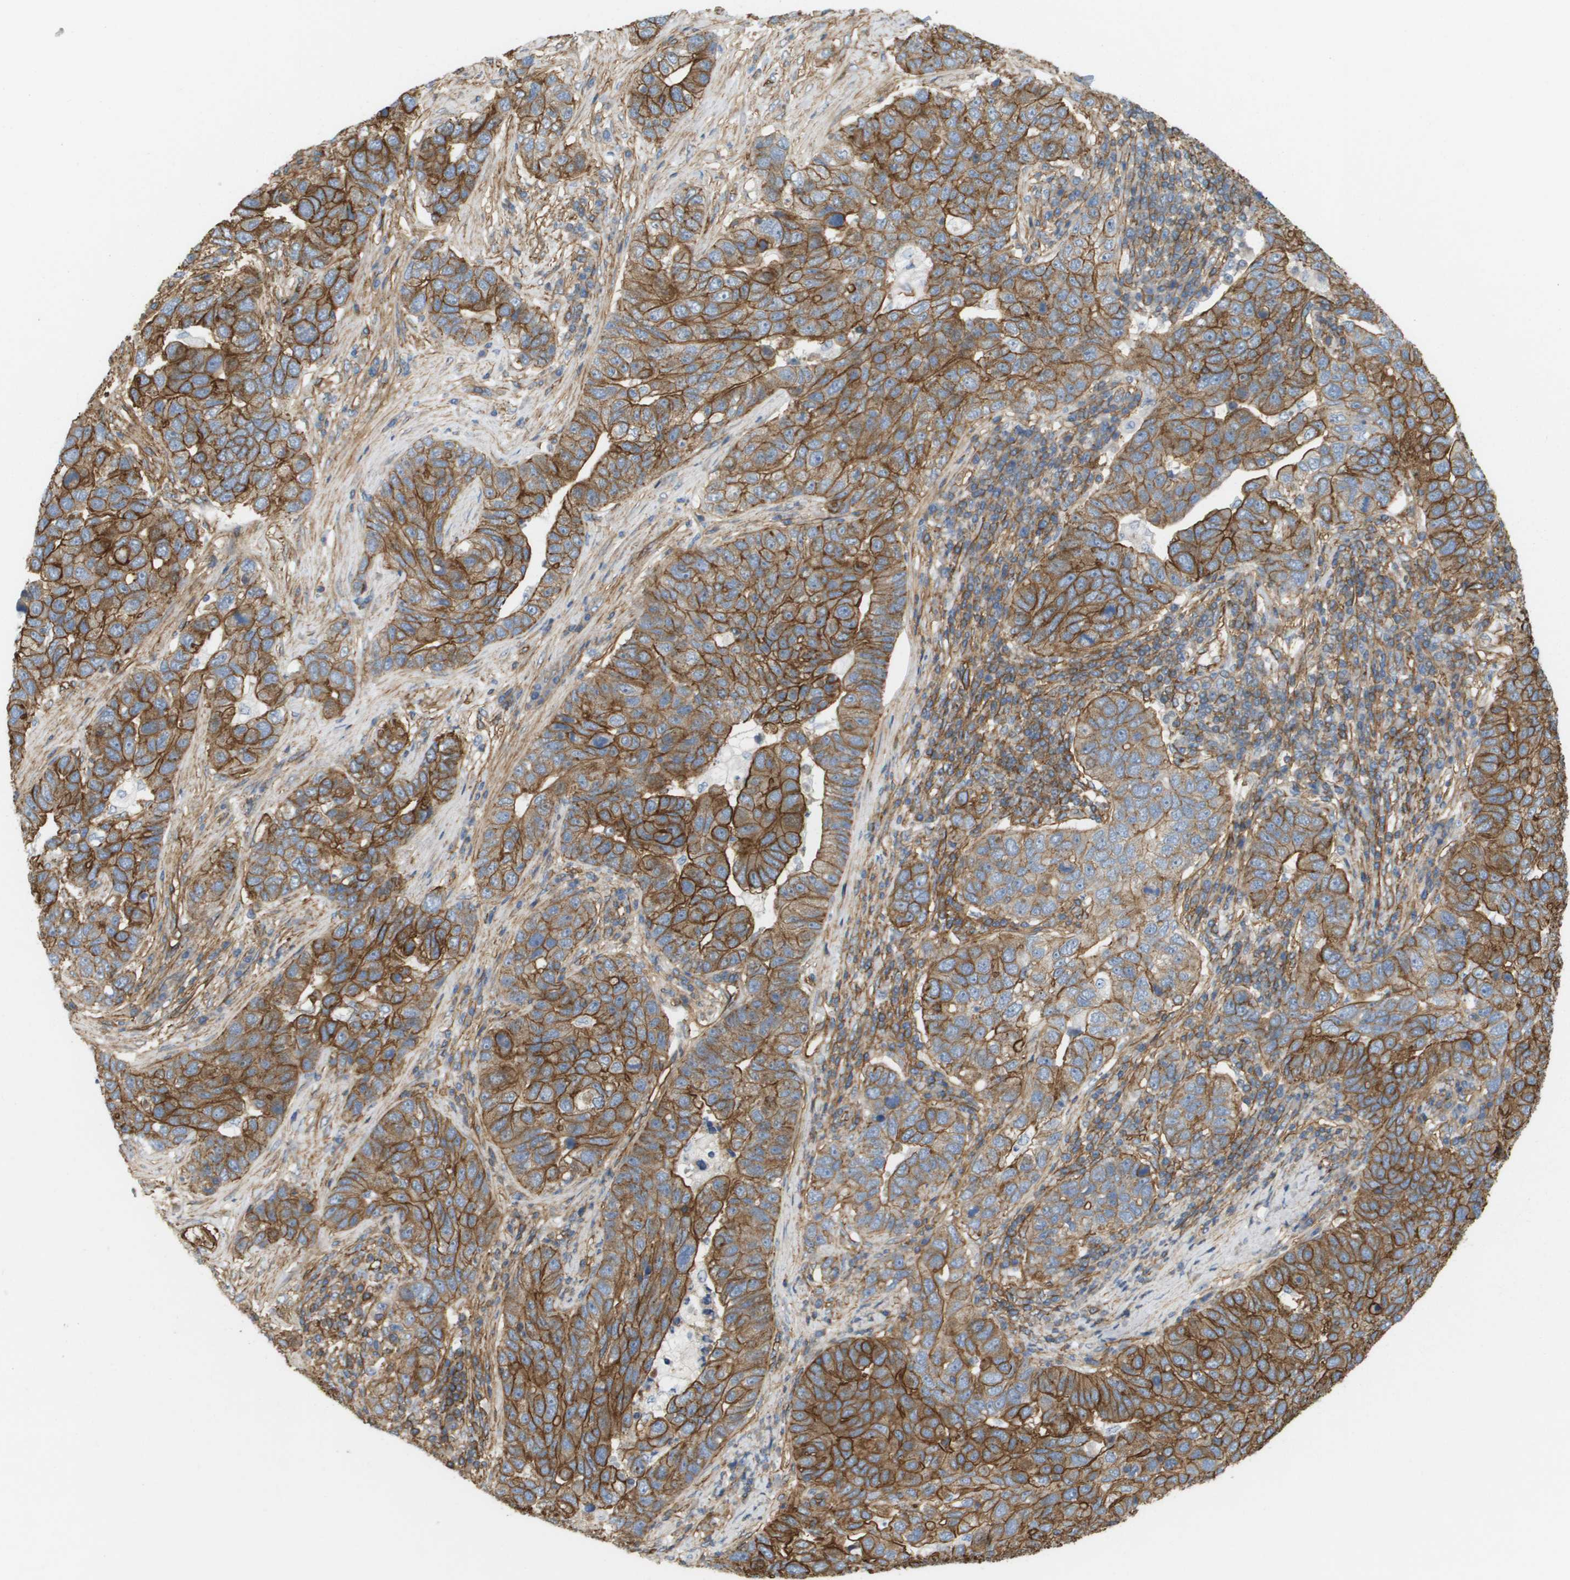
{"staining": {"intensity": "moderate", "quantity": ">75%", "location": "cytoplasmic/membranous"}, "tissue": "pancreatic cancer", "cell_type": "Tumor cells", "image_type": "cancer", "snomed": [{"axis": "morphology", "description": "Adenocarcinoma, NOS"}, {"axis": "topography", "description": "Pancreas"}], "caption": "Protein analysis of pancreatic cancer (adenocarcinoma) tissue reveals moderate cytoplasmic/membranous expression in about >75% of tumor cells.", "gene": "SGMS2", "patient": {"sex": "female", "age": 61}}